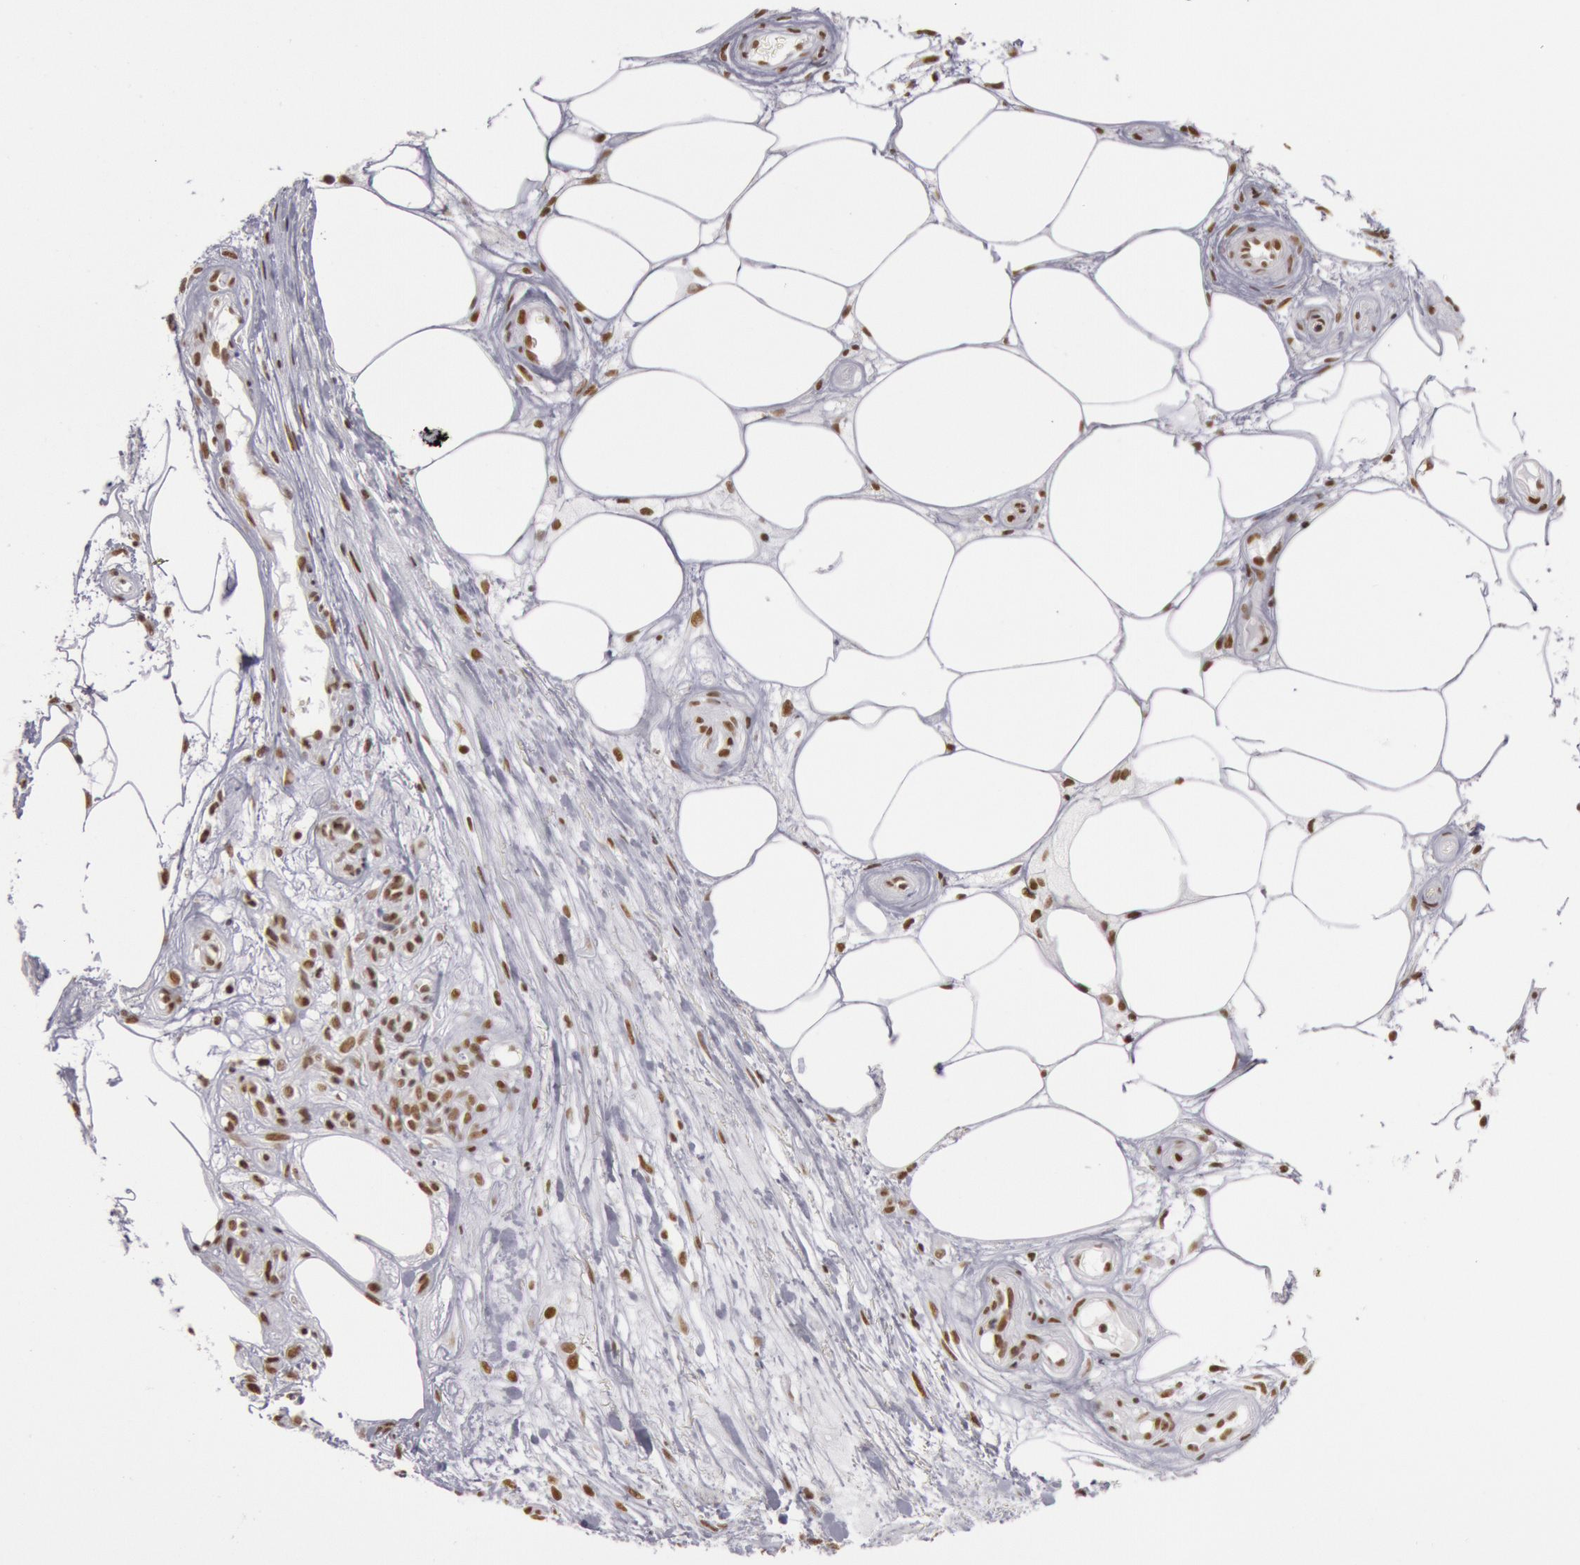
{"staining": {"intensity": "moderate", "quantity": ">75%", "location": "nuclear"}, "tissue": "melanoma", "cell_type": "Tumor cells", "image_type": "cancer", "snomed": [{"axis": "morphology", "description": "Malignant melanoma, NOS"}, {"axis": "topography", "description": "Skin"}], "caption": "Tumor cells display medium levels of moderate nuclear expression in approximately >75% of cells in melanoma. (Stains: DAB in brown, nuclei in blue, Microscopy: brightfield microscopy at high magnification).", "gene": "ESS2", "patient": {"sex": "female", "age": 85}}